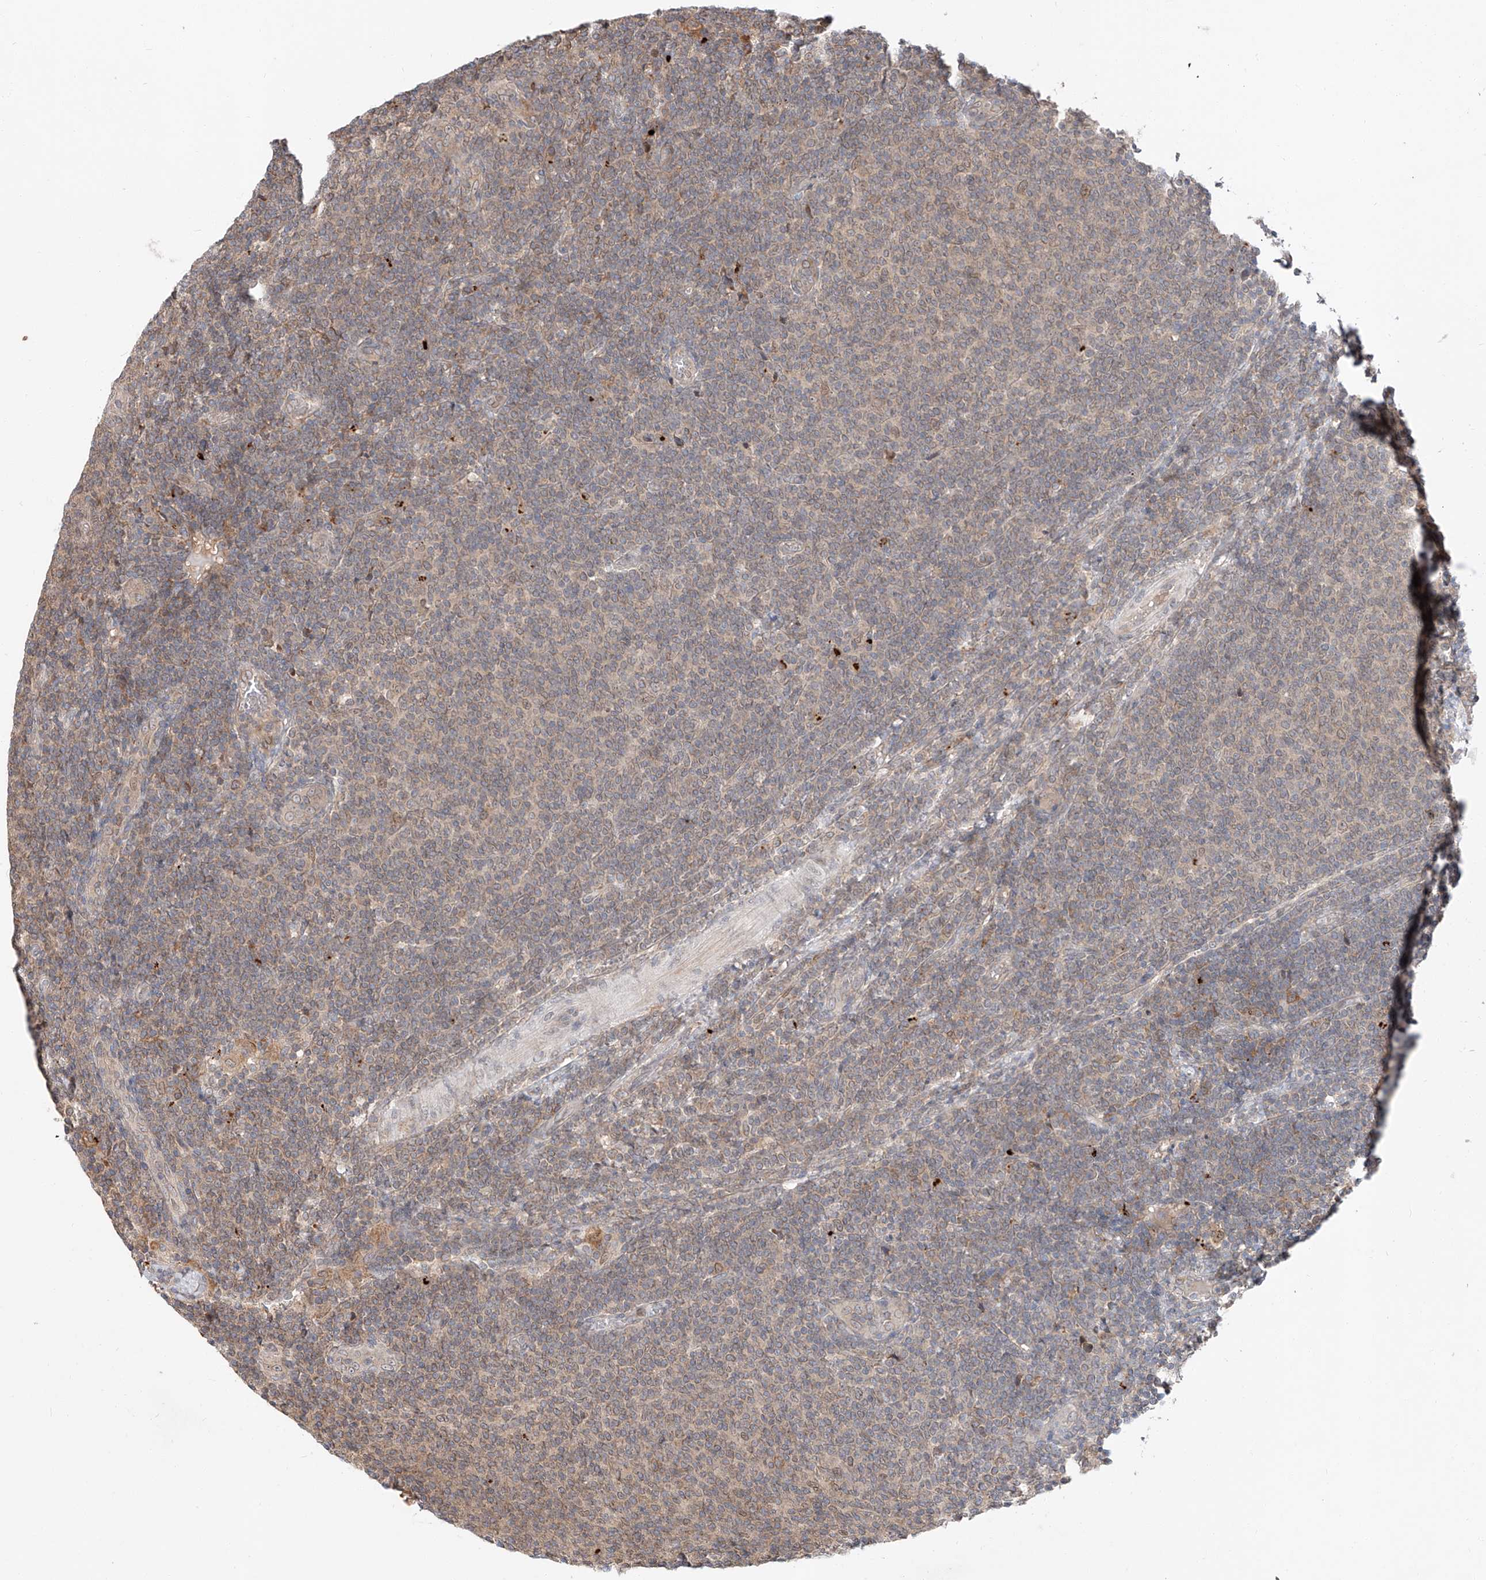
{"staining": {"intensity": "weak", "quantity": "25%-75%", "location": "cytoplasmic/membranous"}, "tissue": "lymphoma", "cell_type": "Tumor cells", "image_type": "cancer", "snomed": [{"axis": "morphology", "description": "Malignant lymphoma, non-Hodgkin's type, Low grade"}, {"axis": "topography", "description": "Lymph node"}], "caption": "Immunohistochemistry (IHC) photomicrograph of low-grade malignant lymphoma, non-Hodgkin's type stained for a protein (brown), which exhibits low levels of weak cytoplasmic/membranous expression in approximately 25%-75% of tumor cells.", "gene": "DIRAS3", "patient": {"sex": "male", "age": 66}}